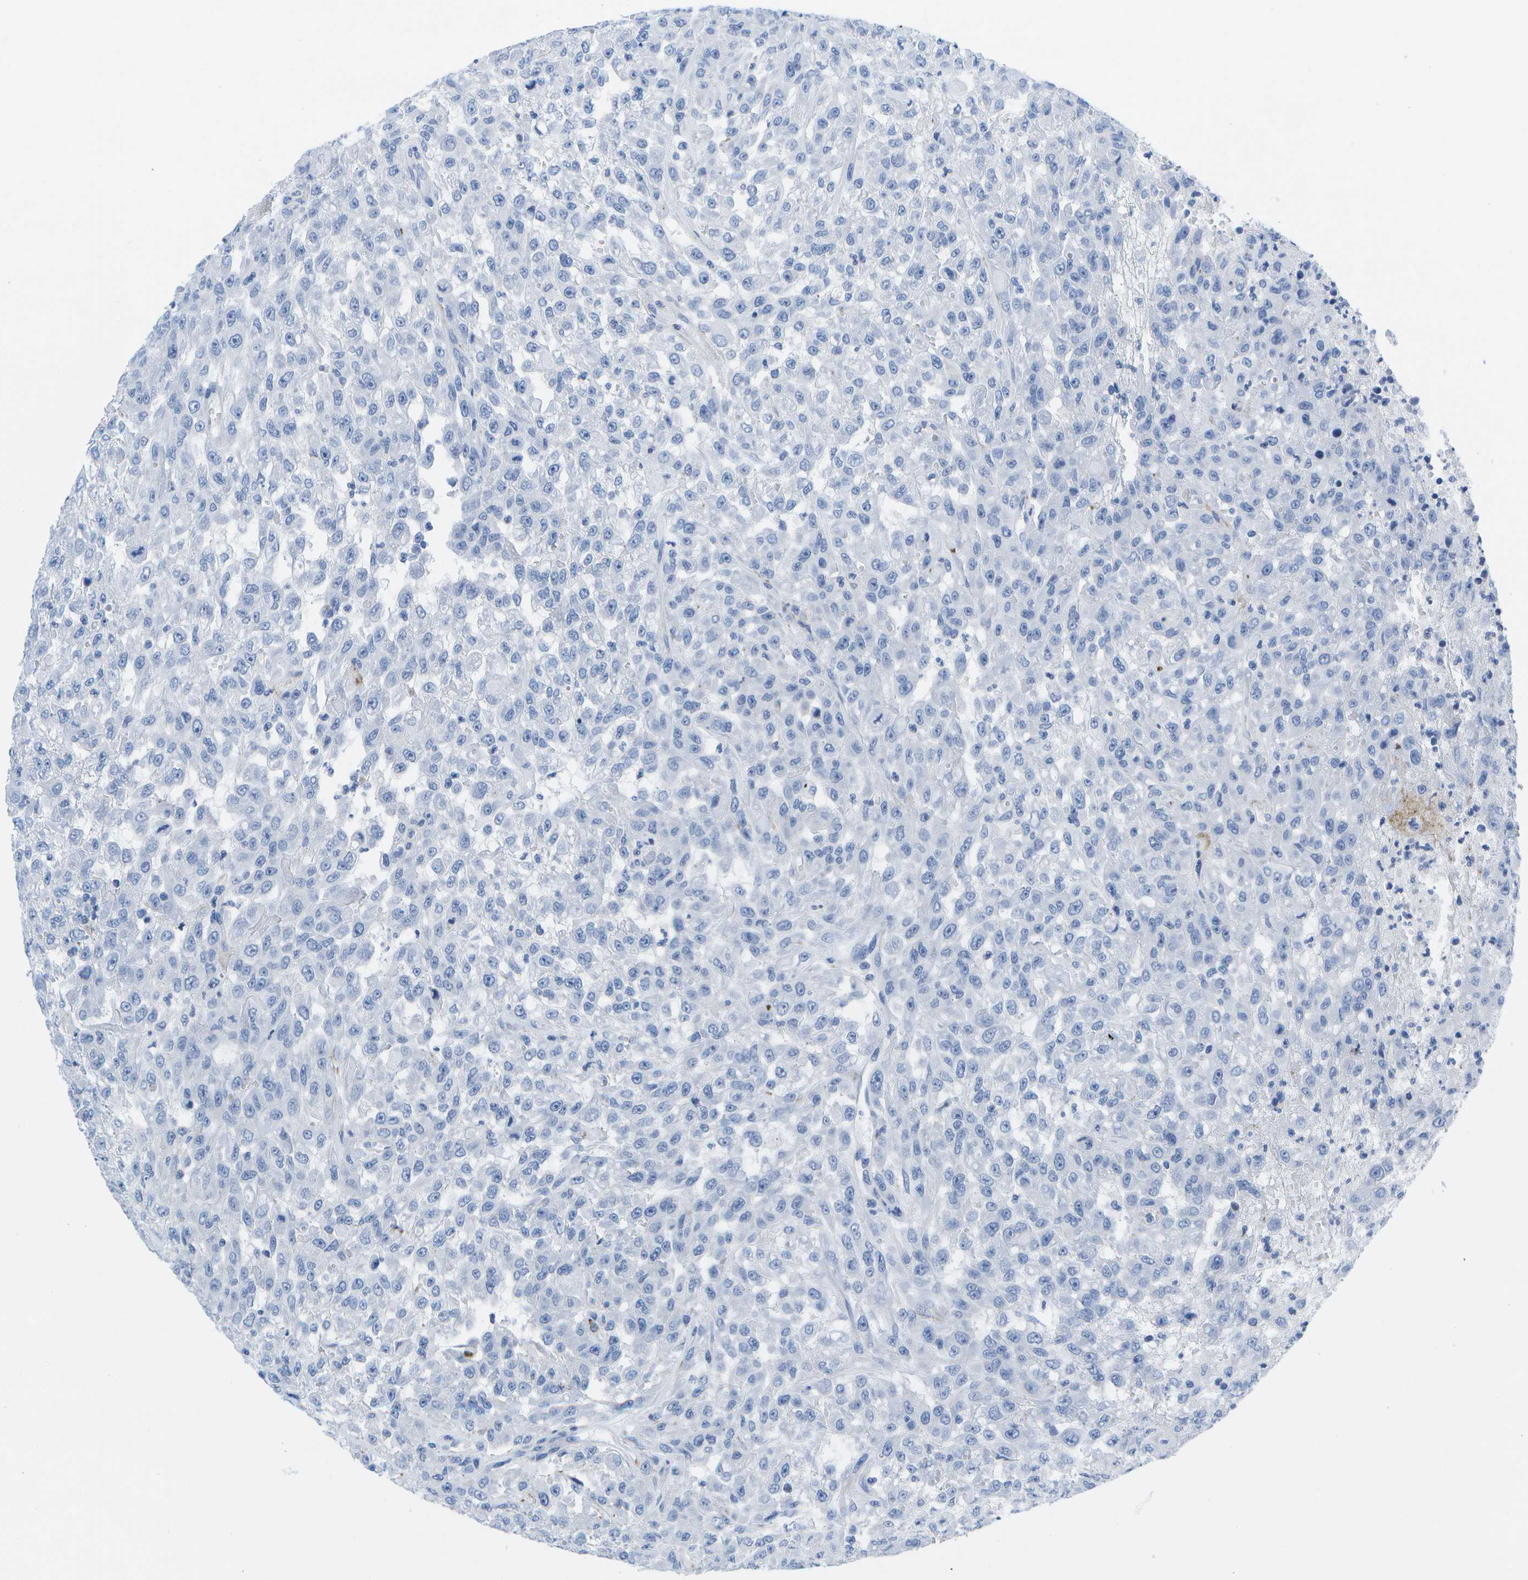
{"staining": {"intensity": "negative", "quantity": "none", "location": "none"}, "tissue": "urothelial cancer", "cell_type": "Tumor cells", "image_type": "cancer", "snomed": [{"axis": "morphology", "description": "Urothelial carcinoma, High grade"}, {"axis": "topography", "description": "Urinary bladder"}], "caption": "The IHC micrograph has no significant positivity in tumor cells of high-grade urothelial carcinoma tissue.", "gene": "ADGRG6", "patient": {"sex": "male", "age": 46}}